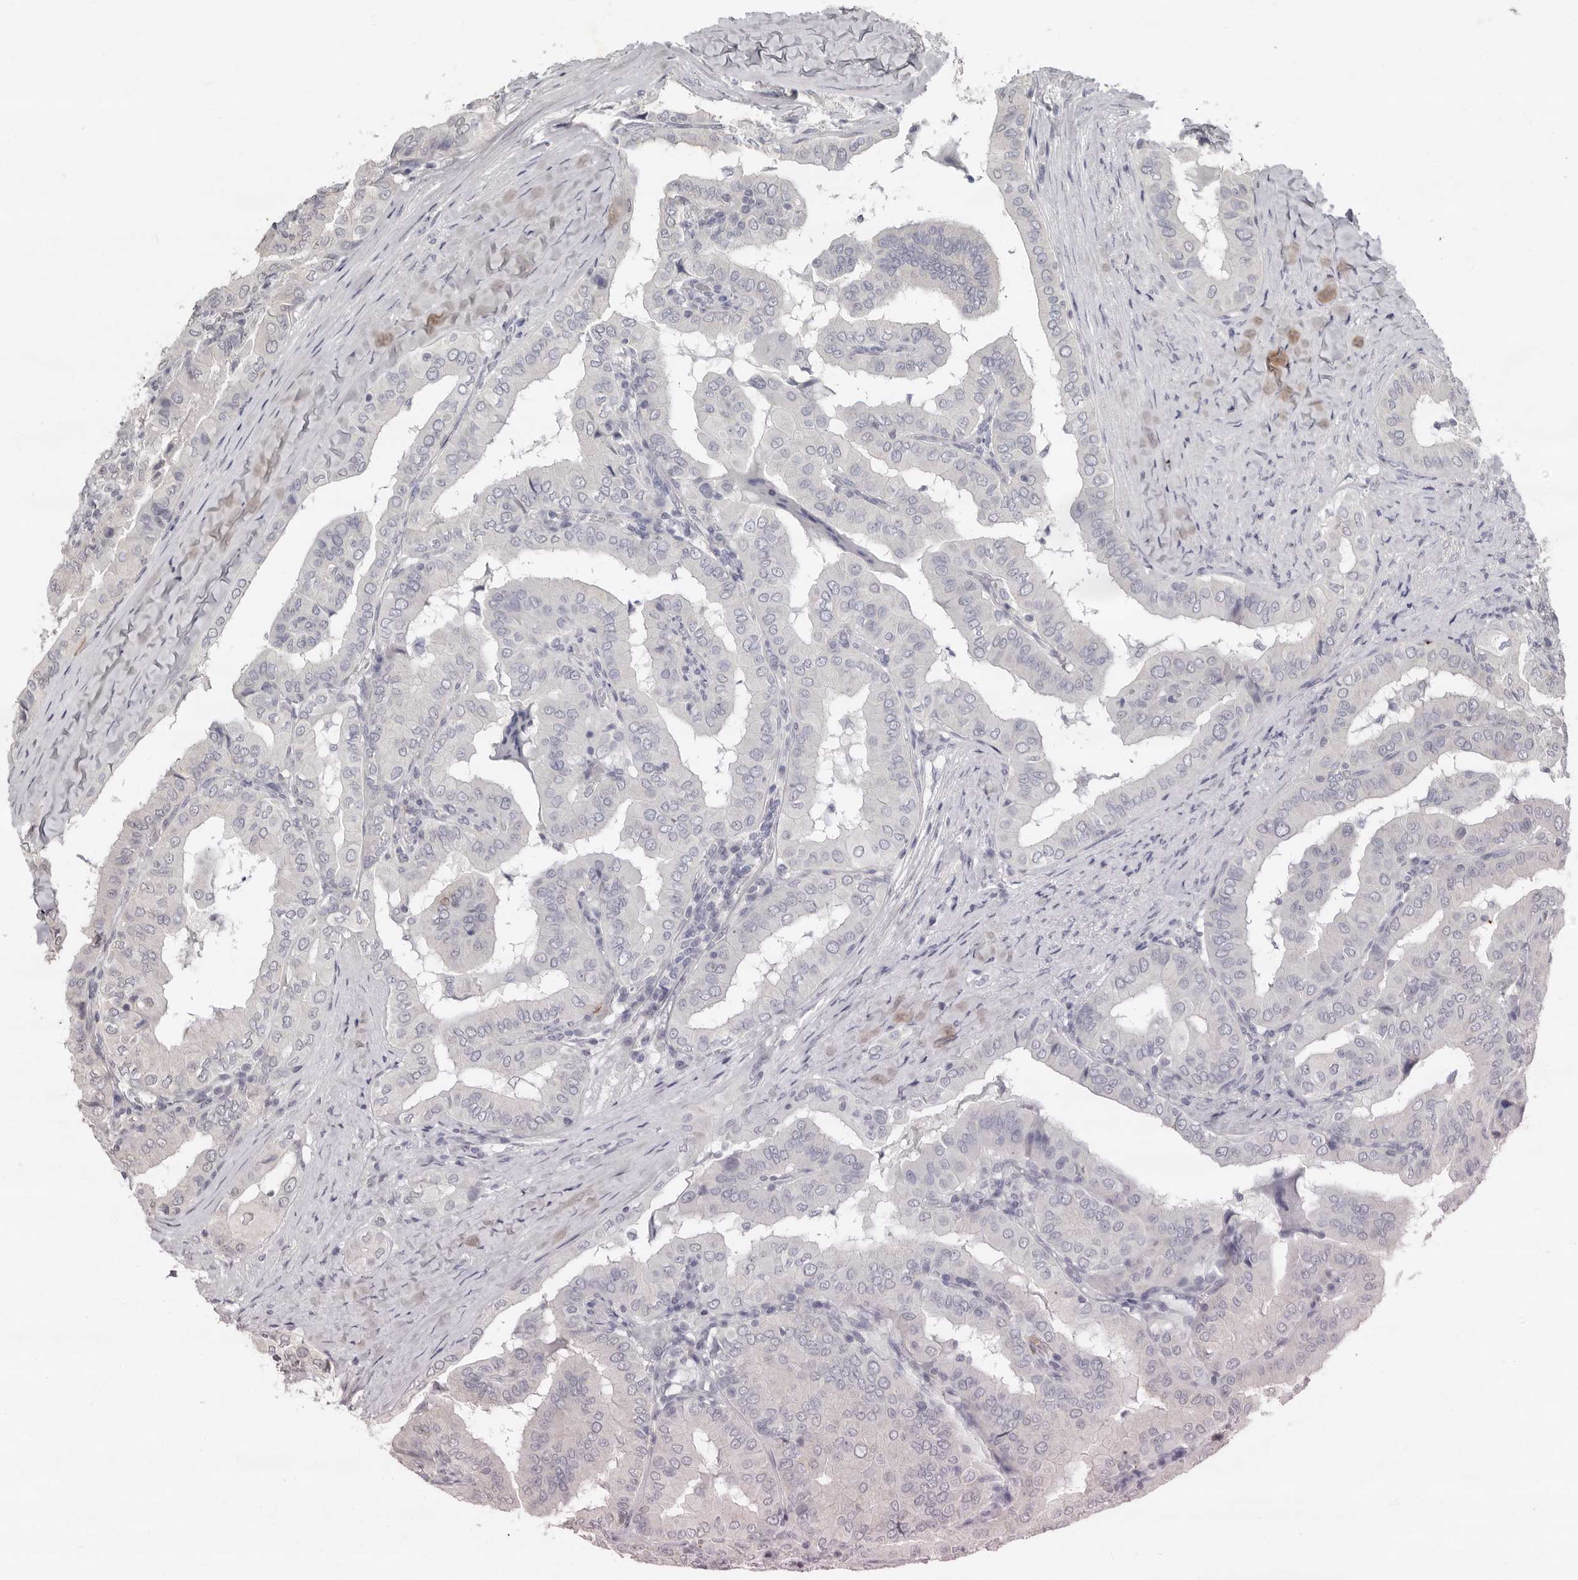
{"staining": {"intensity": "negative", "quantity": "none", "location": "none"}, "tissue": "thyroid cancer", "cell_type": "Tumor cells", "image_type": "cancer", "snomed": [{"axis": "morphology", "description": "Papillary adenocarcinoma, NOS"}, {"axis": "topography", "description": "Thyroid gland"}], "caption": "High magnification brightfield microscopy of thyroid cancer (papillary adenocarcinoma) stained with DAB (brown) and counterstained with hematoxylin (blue): tumor cells show no significant positivity.", "gene": "LINGO2", "patient": {"sex": "male", "age": 33}}